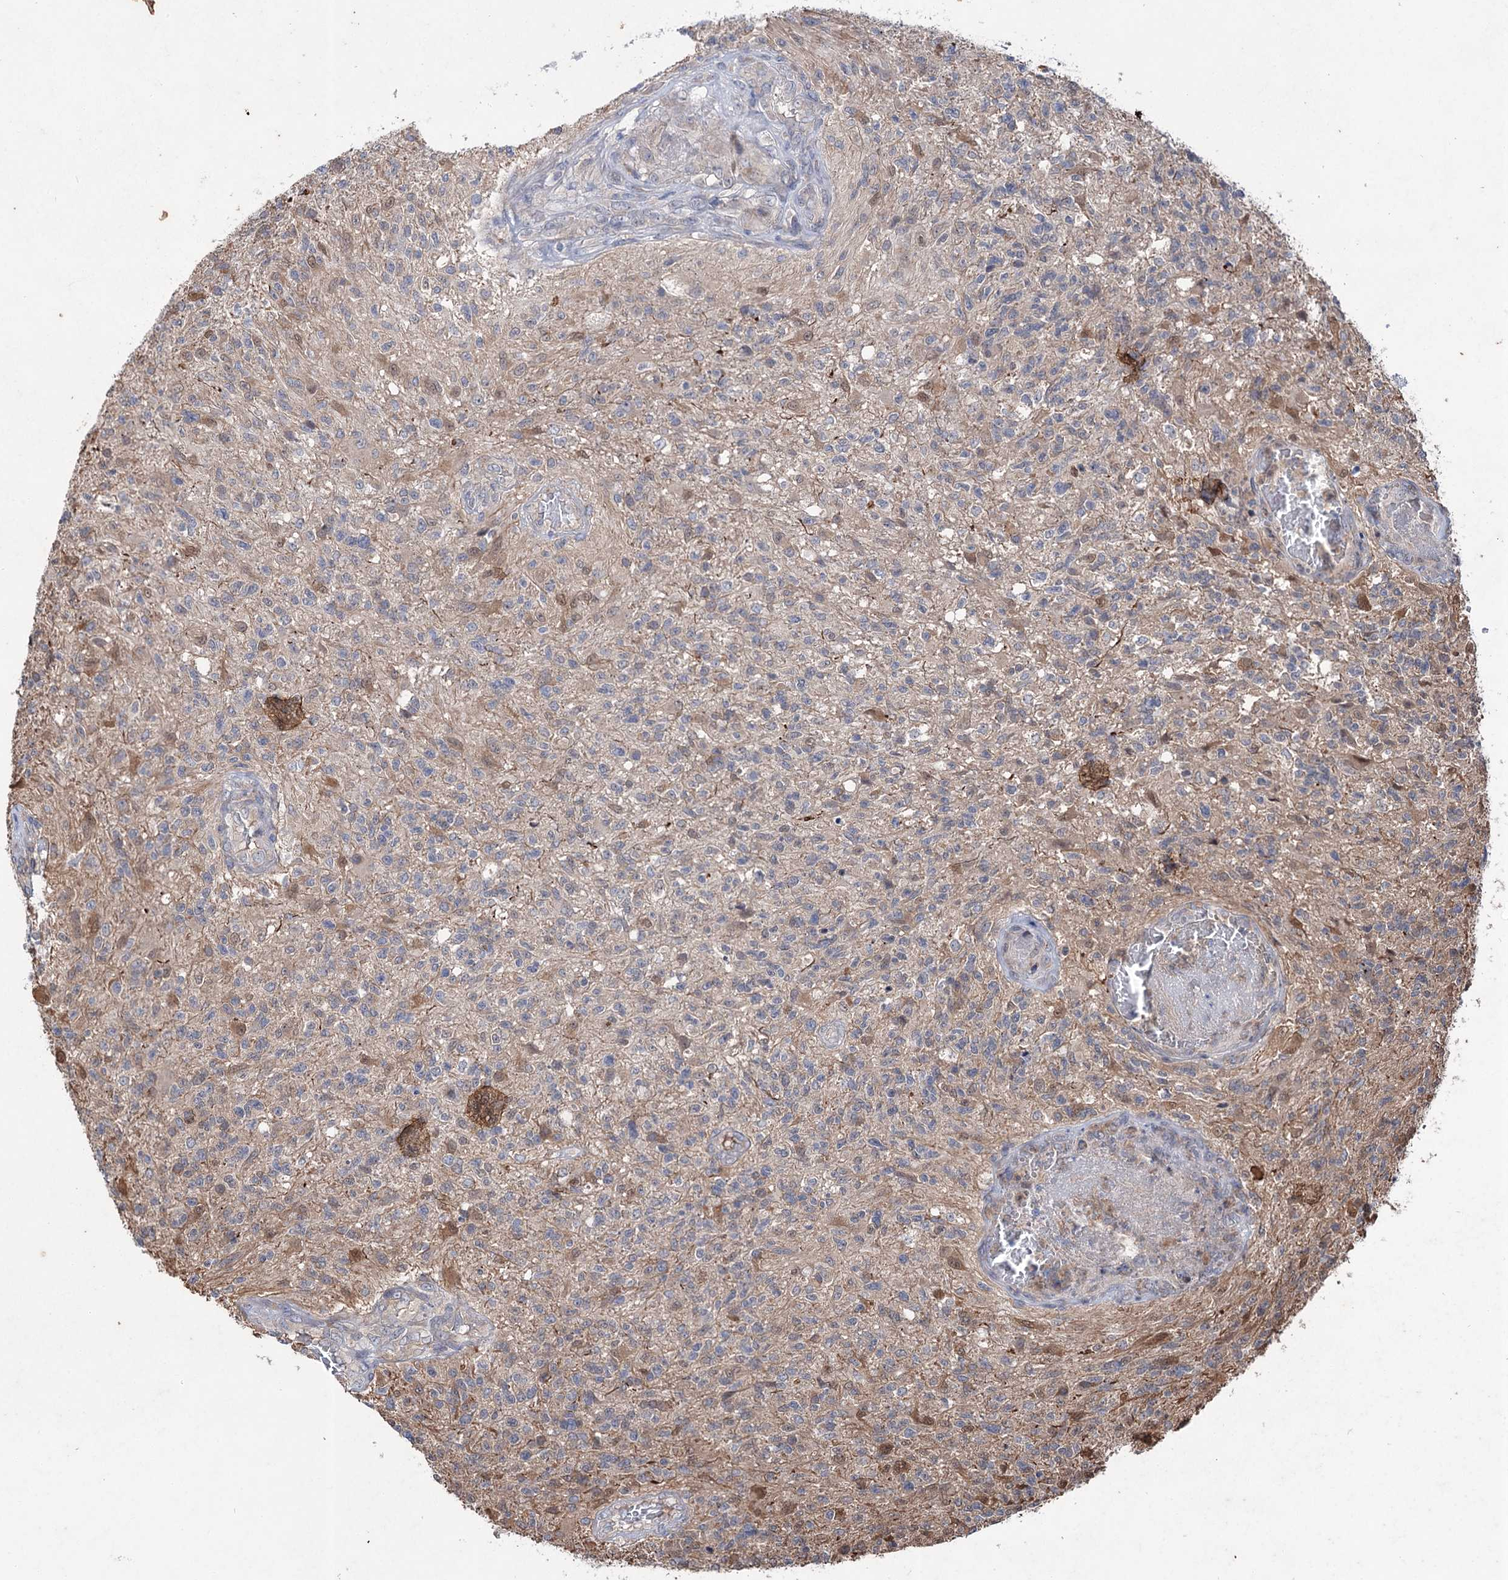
{"staining": {"intensity": "weak", "quantity": "<25%", "location": "cytoplasmic/membranous"}, "tissue": "glioma", "cell_type": "Tumor cells", "image_type": "cancer", "snomed": [{"axis": "morphology", "description": "Glioma, malignant, High grade"}, {"axis": "topography", "description": "Brain"}], "caption": "DAB (3,3'-diaminobenzidine) immunohistochemical staining of human malignant glioma (high-grade) exhibits no significant positivity in tumor cells.", "gene": "PTPN3", "patient": {"sex": "male", "age": 56}}